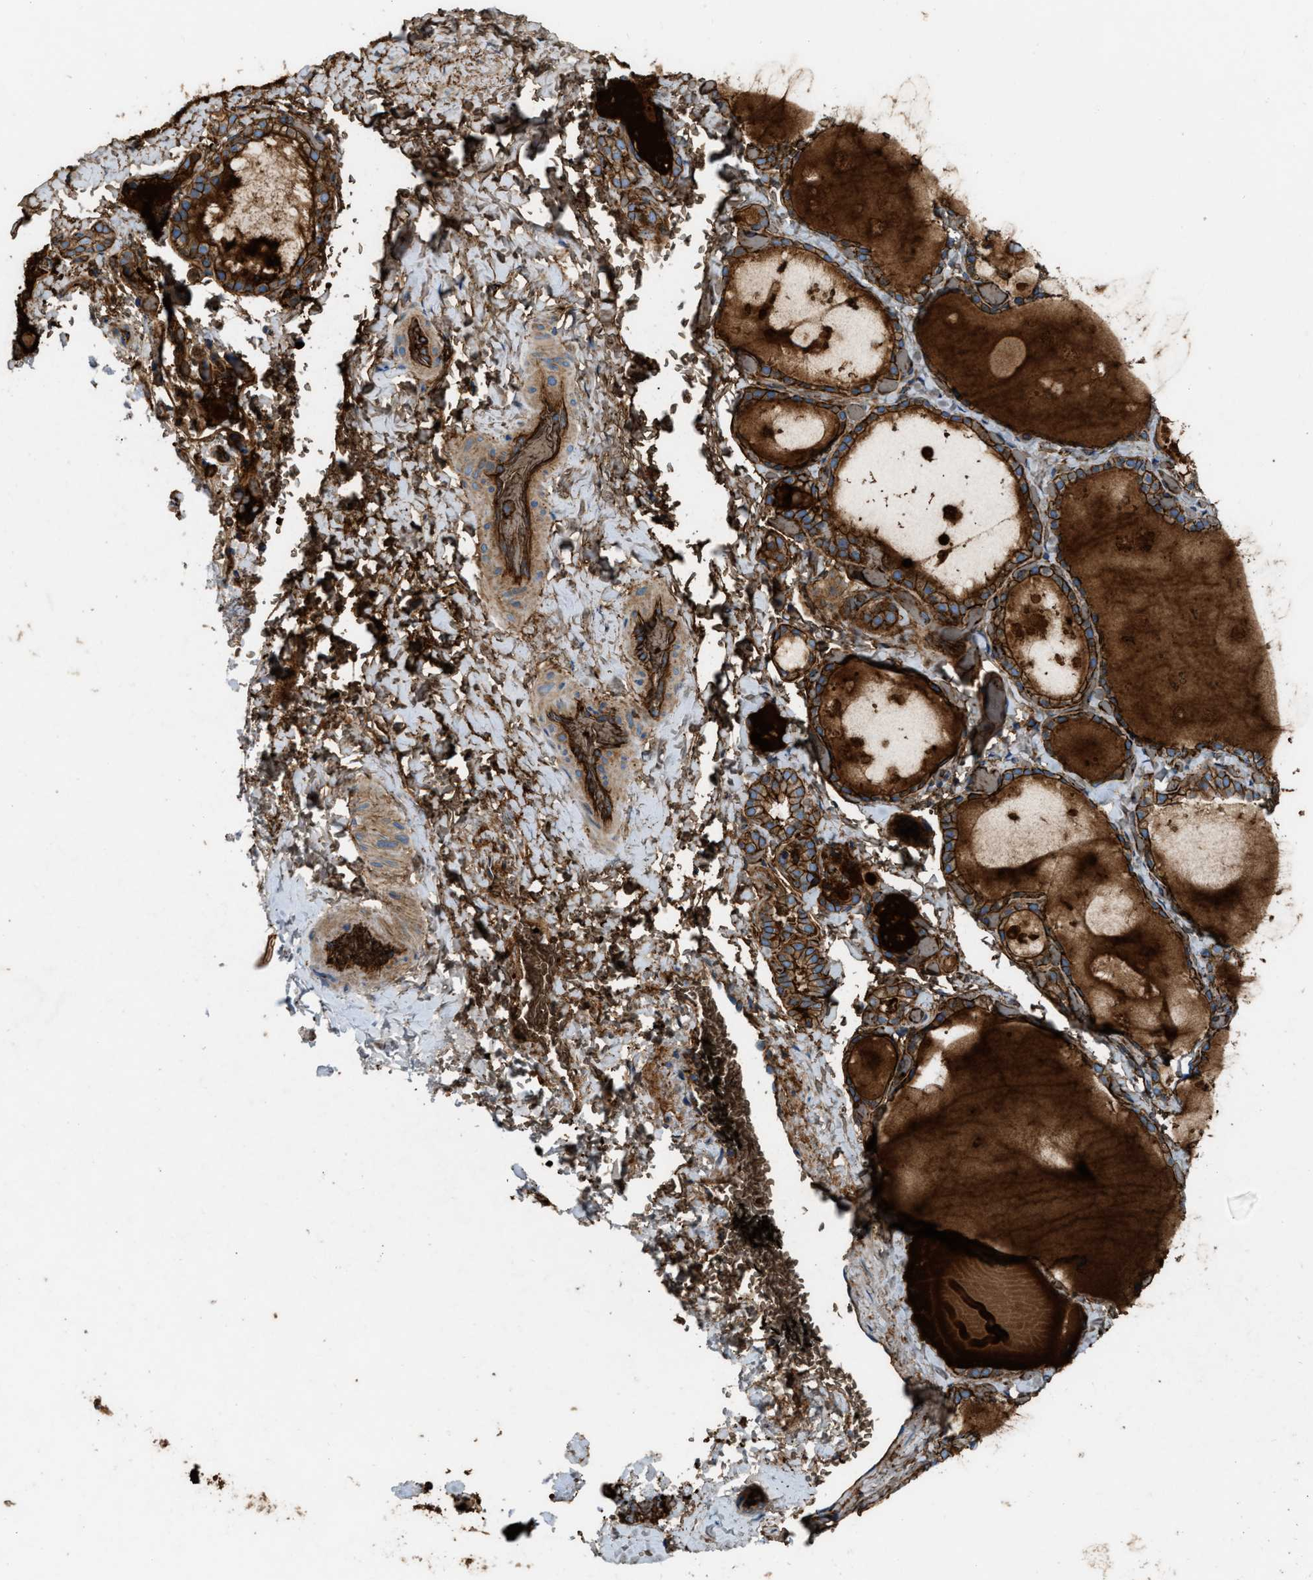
{"staining": {"intensity": "strong", "quantity": ">75%", "location": "cytoplasmic/membranous"}, "tissue": "thyroid gland", "cell_type": "Glandular cells", "image_type": "normal", "snomed": [{"axis": "morphology", "description": "Normal tissue, NOS"}, {"axis": "topography", "description": "Thyroid gland"}], "caption": "Immunohistochemistry (IHC) micrograph of normal human thyroid gland stained for a protein (brown), which reveals high levels of strong cytoplasmic/membranous expression in approximately >75% of glandular cells.", "gene": "ERC1", "patient": {"sex": "female", "age": 44}}